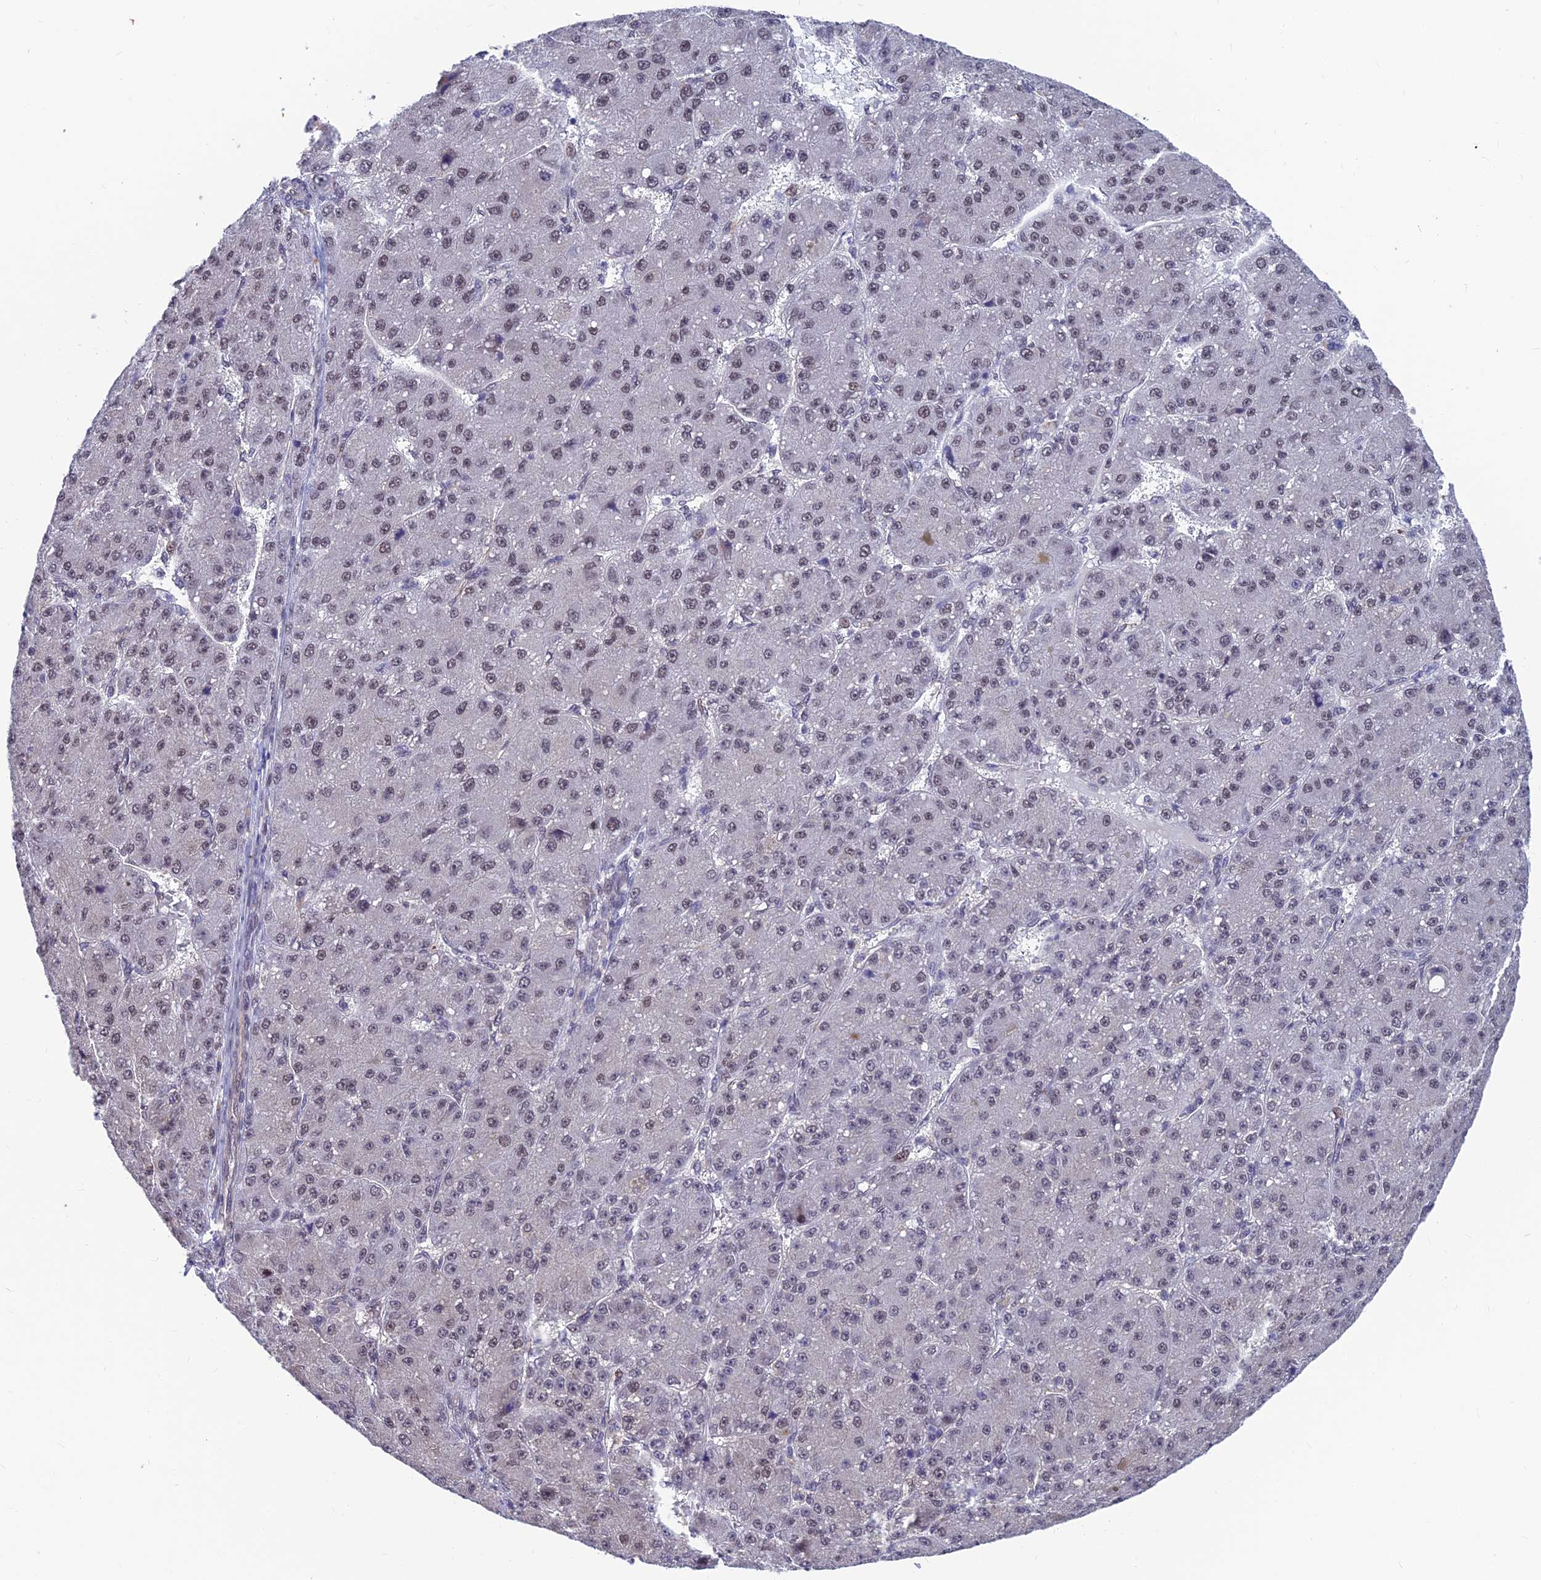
{"staining": {"intensity": "weak", "quantity": "<25%", "location": "nuclear"}, "tissue": "liver cancer", "cell_type": "Tumor cells", "image_type": "cancer", "snomed": [{"axis": "morphology", "description": "Carcinoma, Hepatocellular, NOS"}, {"axis": "topography", "description": "Liver"}], "caption": "There is no significant staining in tumor cells of liver cancer (hepatocellular carcinoma).", "gene": "KIAA1191", "patient": {"sex": "male", "age": 67}}